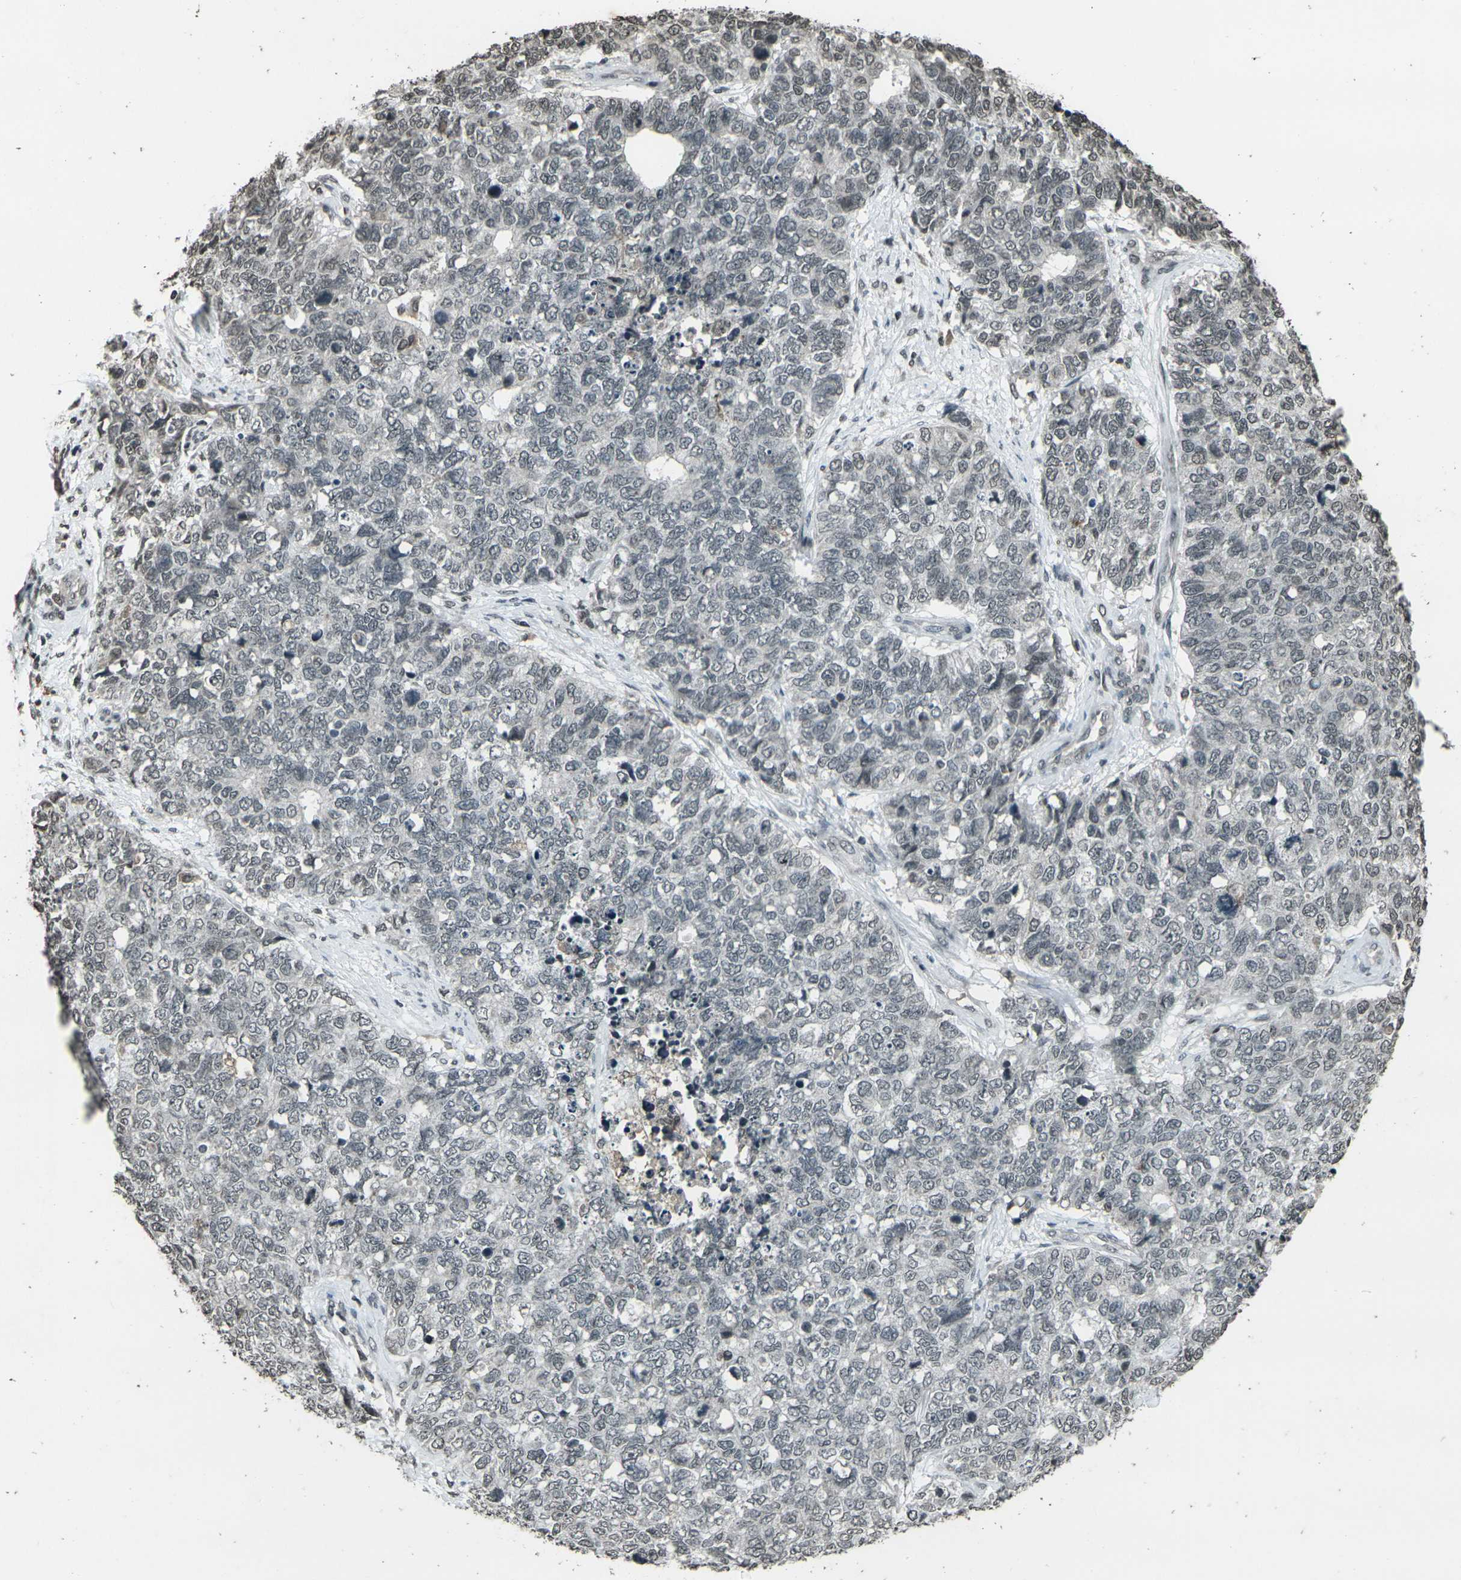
{"staining": {"intensity": "weak", "quantity": "<25%", "location": "nuclear"}, "tissue": "cervical cancer", "cell_type": "Tumor cells", "image_type": "cancer", "snomed": [{"axis": "morphology", "description": "Squamous cell carcinoma, NOS"}, {"axis": "topography", "description": "Cervix"}], "caption": "Cervical squamous cell carcinoma was stained to show a protein in brown. There is no significant expression in tumor cells.", "gene": "PRPF8", "patient": {"sex": "female", "age": 63}}